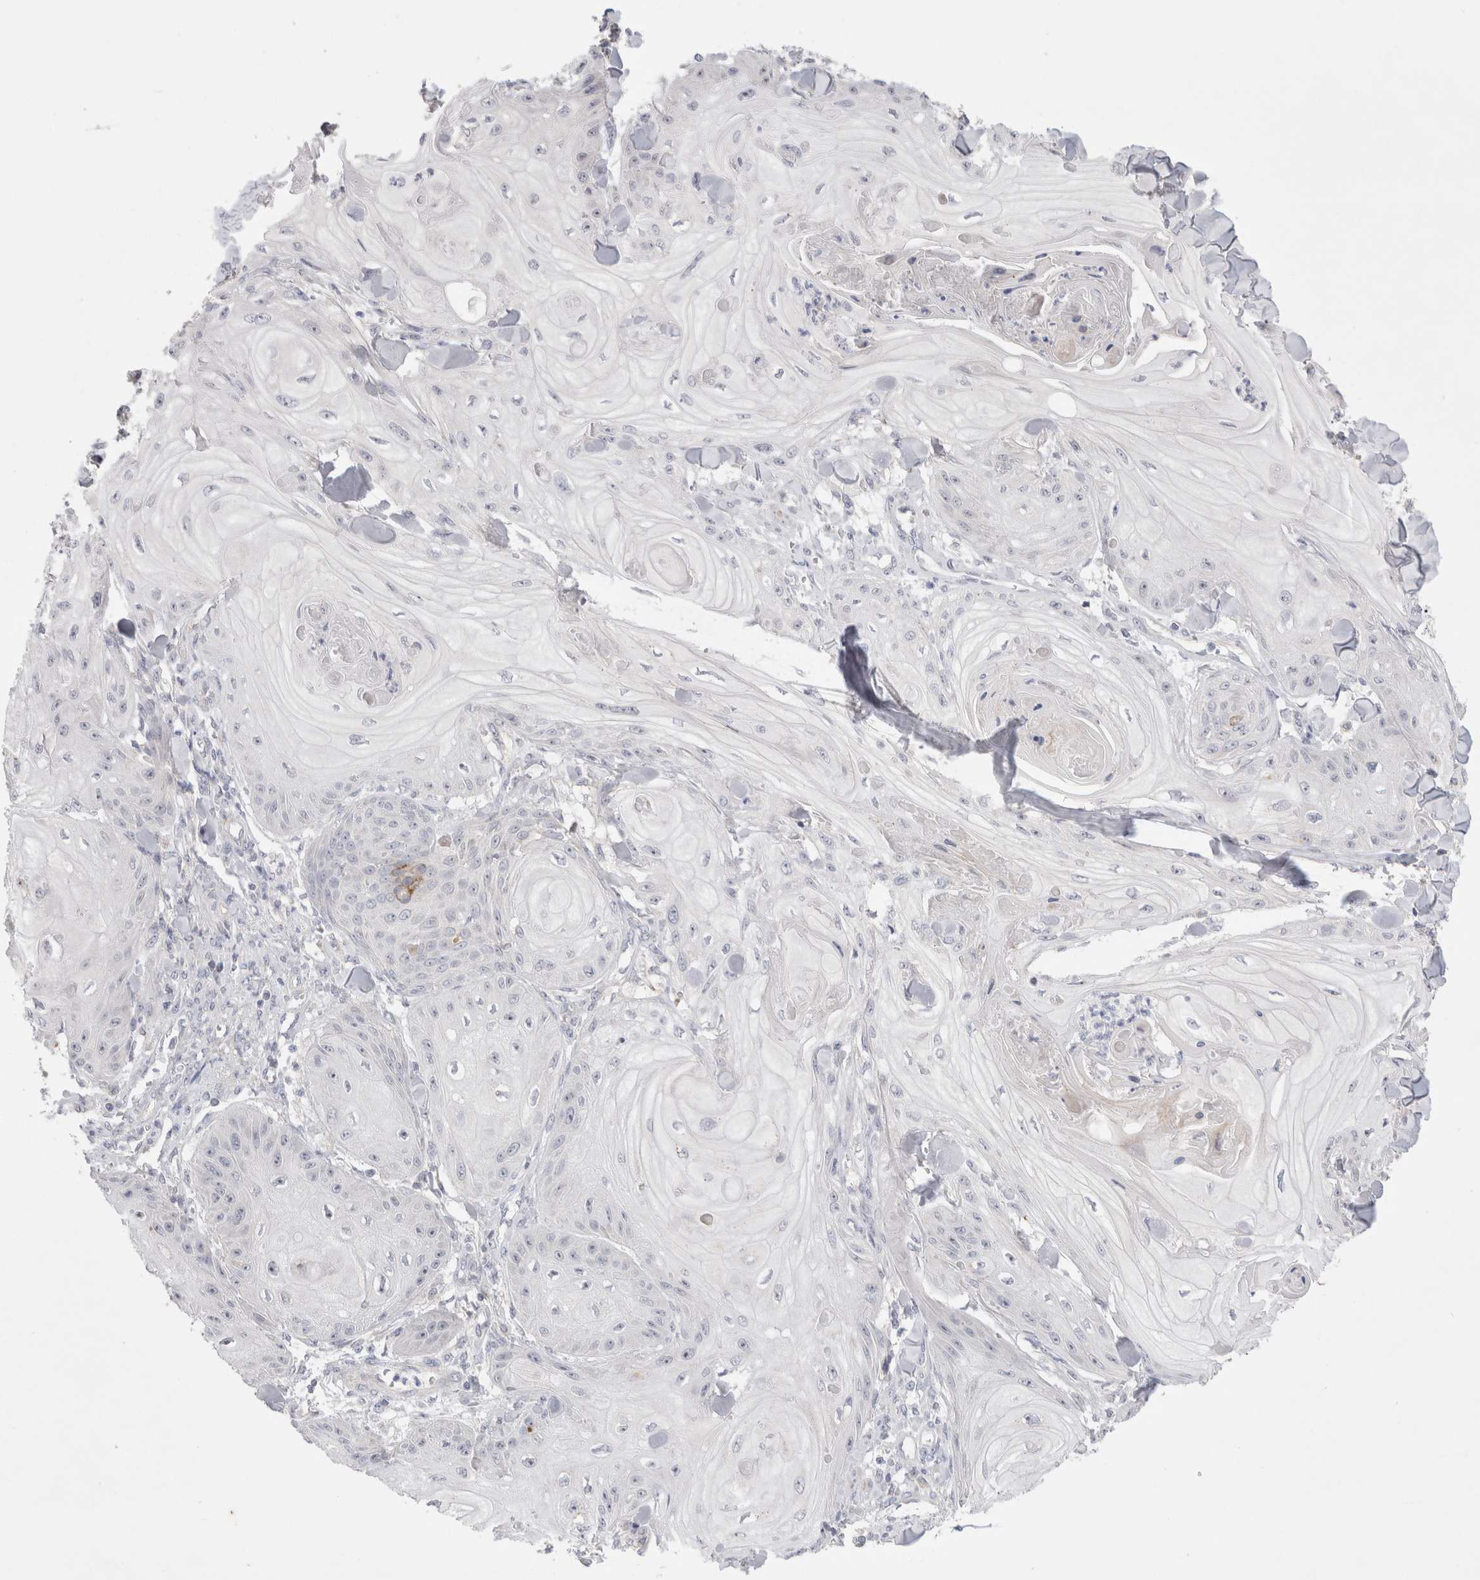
{"staining": {"intensity": "negative", "quantity": "none", "location": "none"}, "tissue": "skin cancer", "cell_type": "Tumor cells", "image_type": "cancer", "snomed": [{"axis": "morphology", "description": "Squamous cell carcinoma, NOS"}, {"axis": "topography", "description": "Skin"}], "caption": "A high-resolution micrograph shows IHC staining of skin squamous cell carcinoma, which reveals no significant positivity in tumor cells. (Stains: DAB immunohistochemistry (IHC) with hematoxylin counter stain, Microscopy: brightfield microscopy at high magnification).", "gene": "CHADL", "patient": {"sex": "male", "age": 74}}